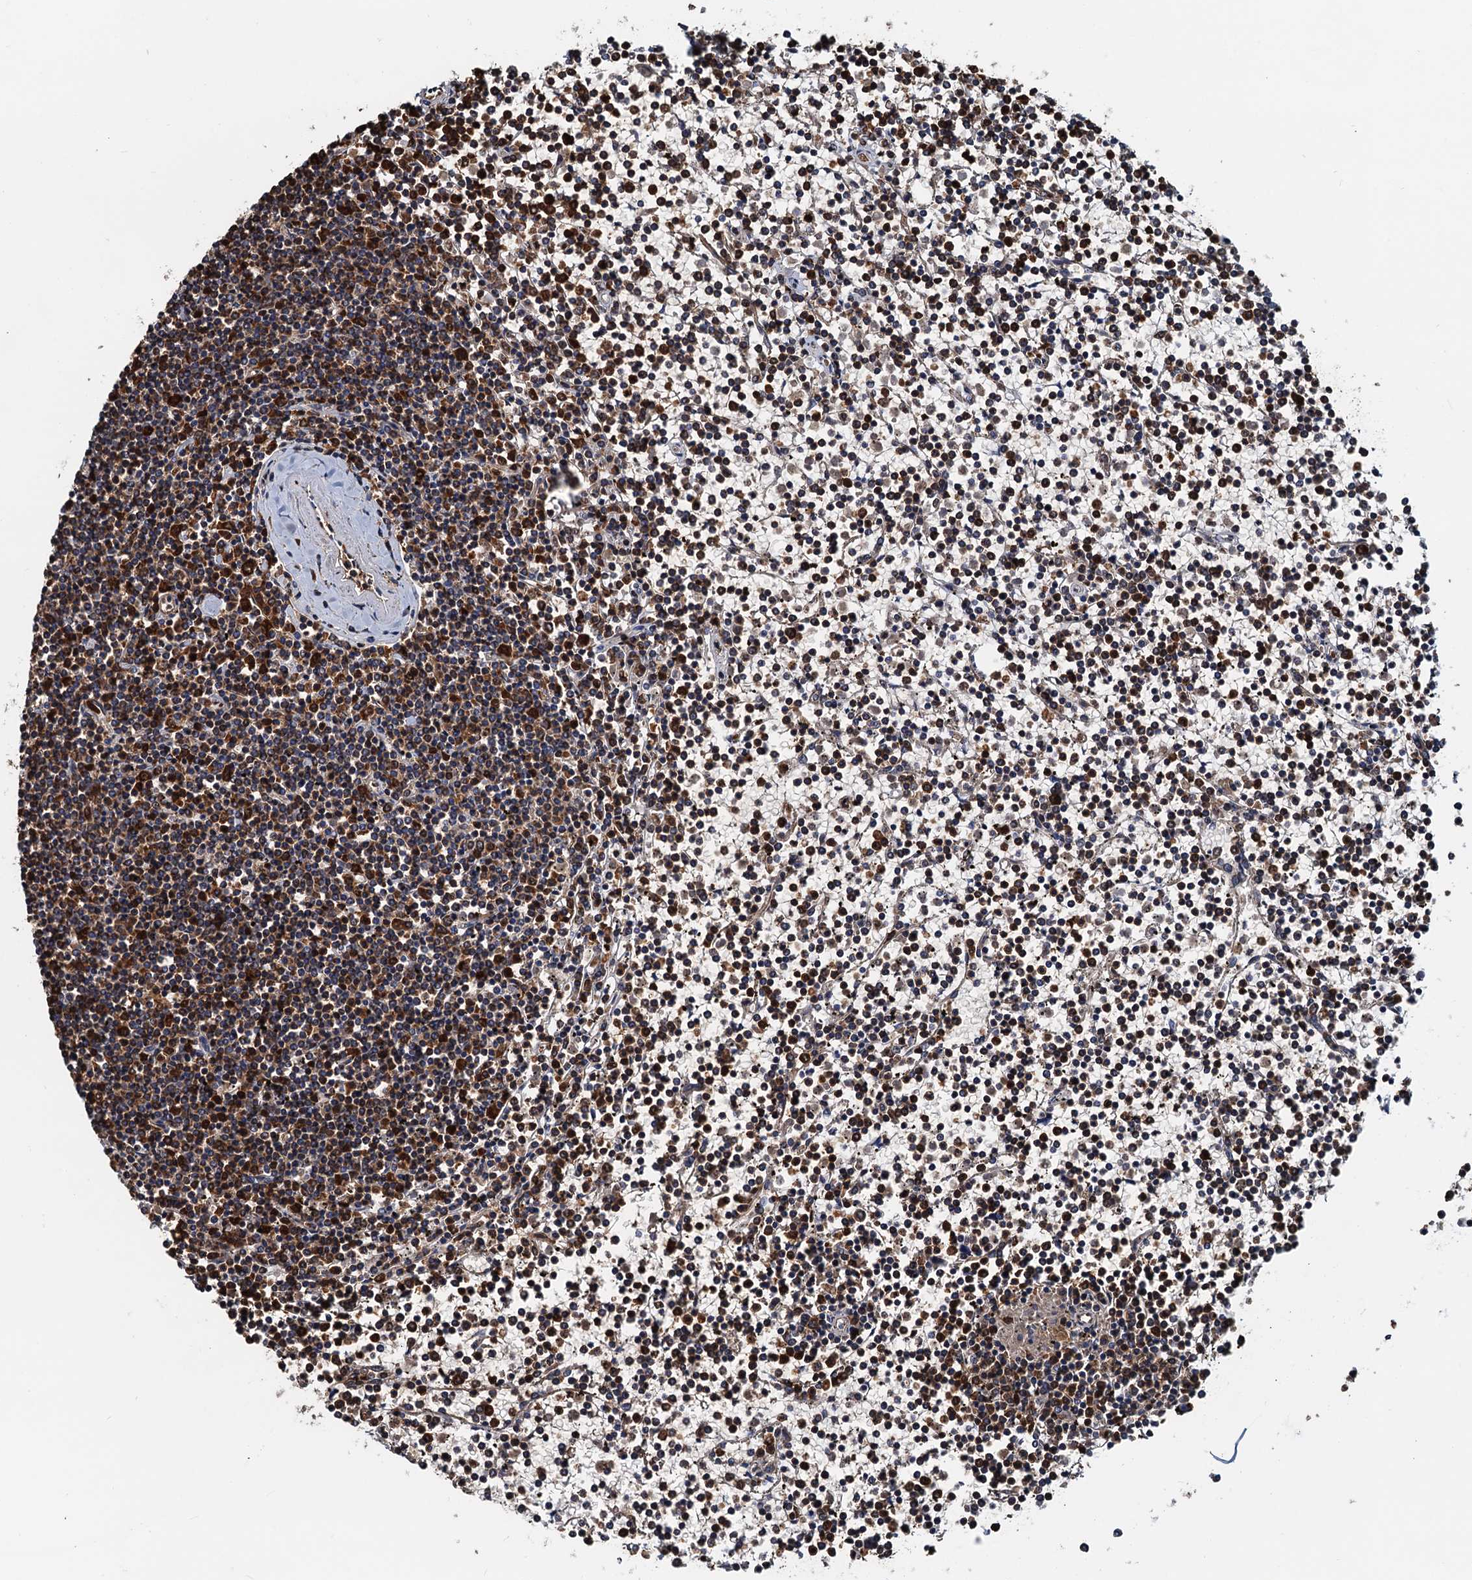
{"staining": {"intensity": "strong", "quantity": ">75%", "location": "cytoplasmic/membranous"}, "tissue": "lymphoma", "cell_type": "Tumor cells", "image_type": "cancer", "snomed": [{"axis": "morphology", "description": "Malignant lymphoma, non-Hodgkin's type, Low grade"}, {"axis": "topography", "description": "Spleen"}], "caption": "Low-grade malignant lymphoma, non-Hodgkin's type was stained to show a protein in brown. There is high levels of strong cytoplasmic/membranous positivity in about >75% of tumor cells.", "gene": "AAGAB", "patient": {"sex": "female", "age": 19}}